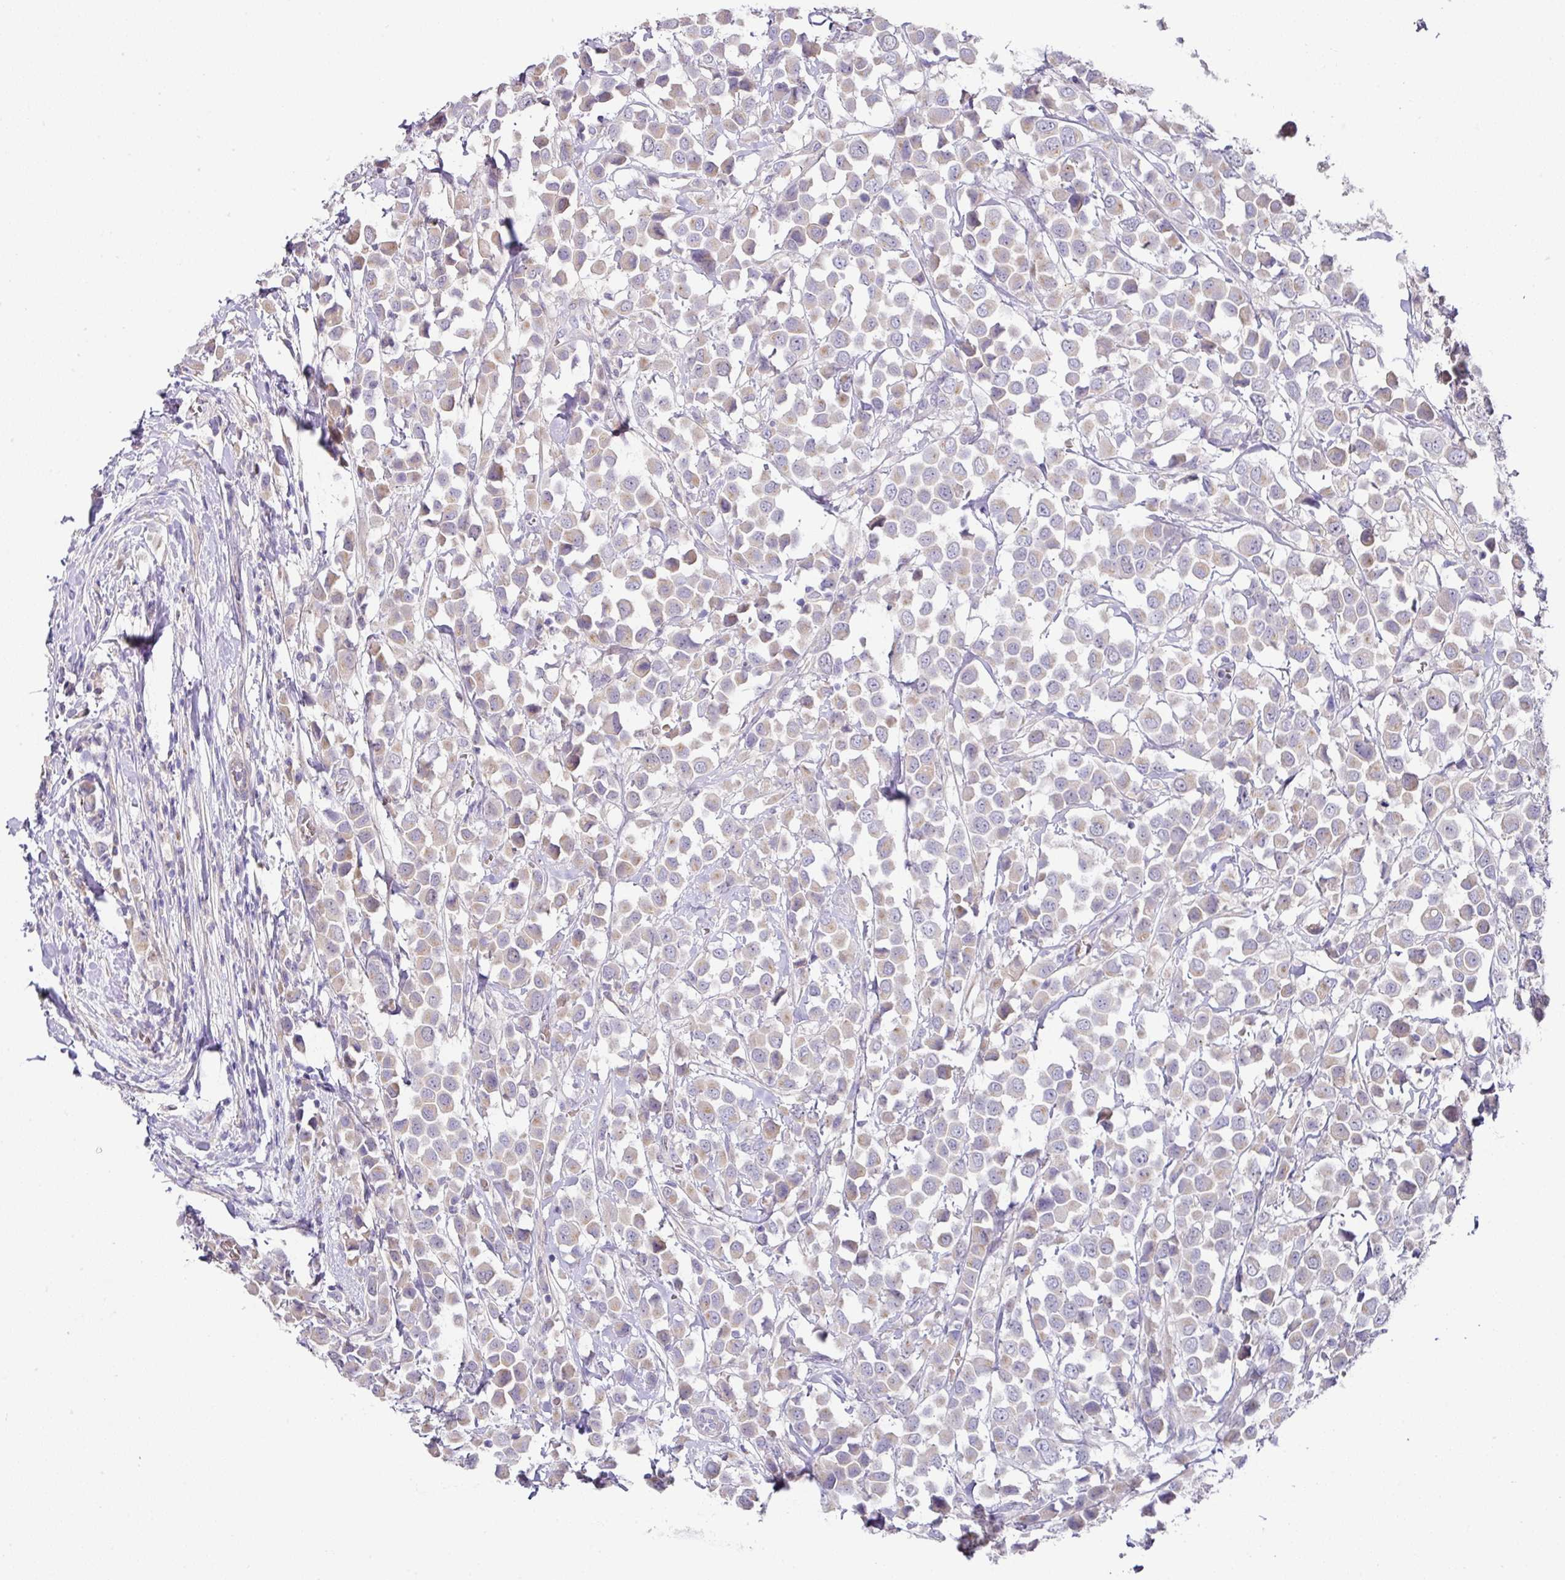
{"staining": {"intensity": "weak", "quantity": "<25%", "location": "cytoplasmic/membranous"}, "tissue": "breast cancer", "cell_type": "Tumor cells", "image_type": "cancer", "snomed": [{"axis": "morphology", "description": "Duct carcinoma"}, {"axis": "topography", "description": "Breast"}], "caption": "Breast intraductal carcinoma was stained to show a protein in brown. There is no significant expression in tumor cells.", "gene": "TARM1", "patient": {"sex": "female", "age": 61}}